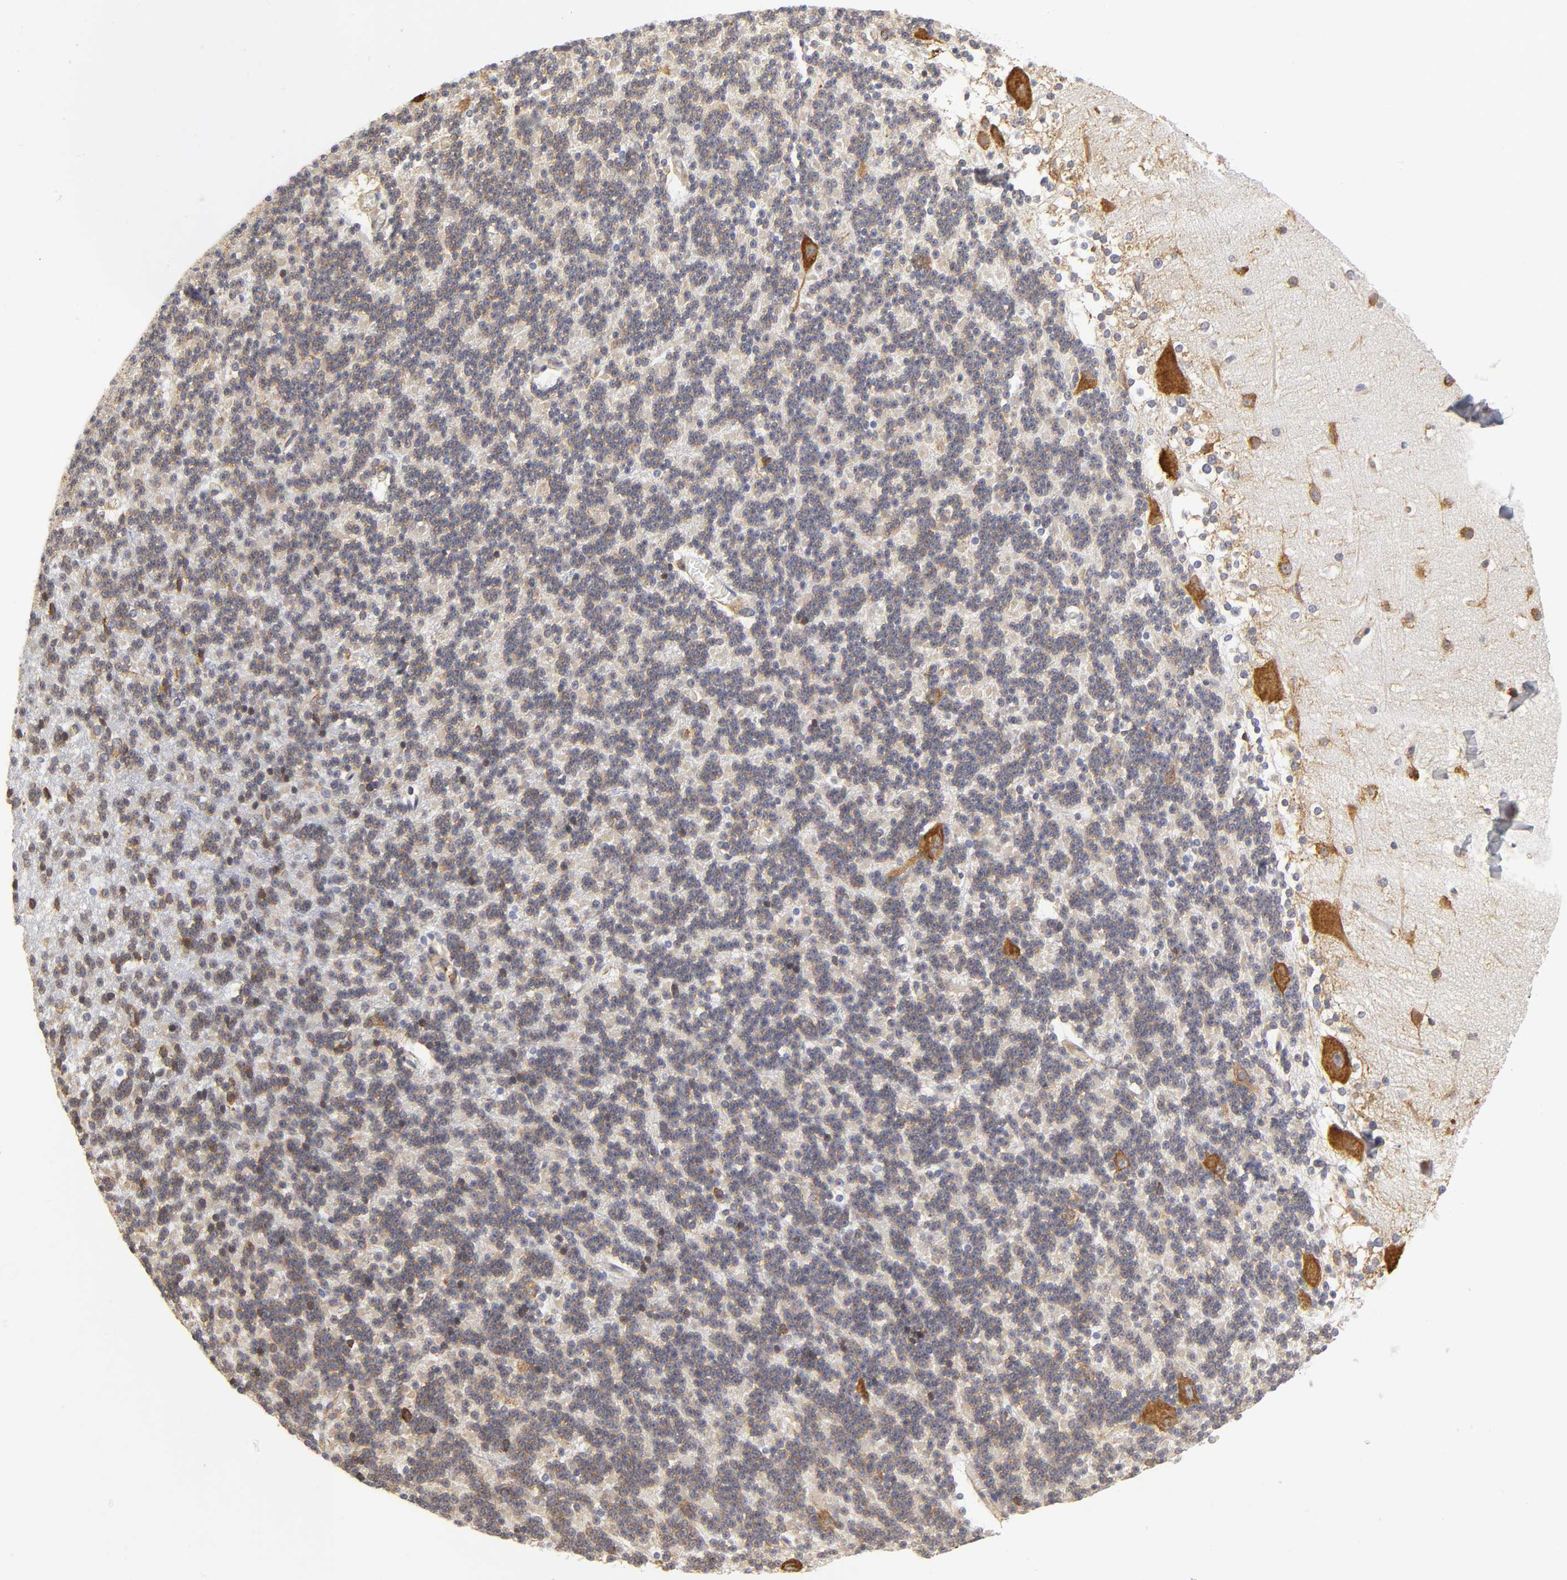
{"staining": {"intensity": "moderate", "quantity": ">75%", "location": "cytoplasmic/membranous"}, "tissue": "cerebellum", "cell_type": "Cells in granular layer", "image_type": "normal", "snomed": [{"axis": "morphology", "description": "Normal tissue, NOS"}, {"axis": "topography", "description": "Cerebellum"}], "caption": "Immunohistochemical staining of normal cerebellum displays >75% levels of moderate cytoplasmic/membranous protein positivity in about >75% of cells in granular layer.", "gene": "RPL14", "patient": {"sex": "female", "age": 19}}